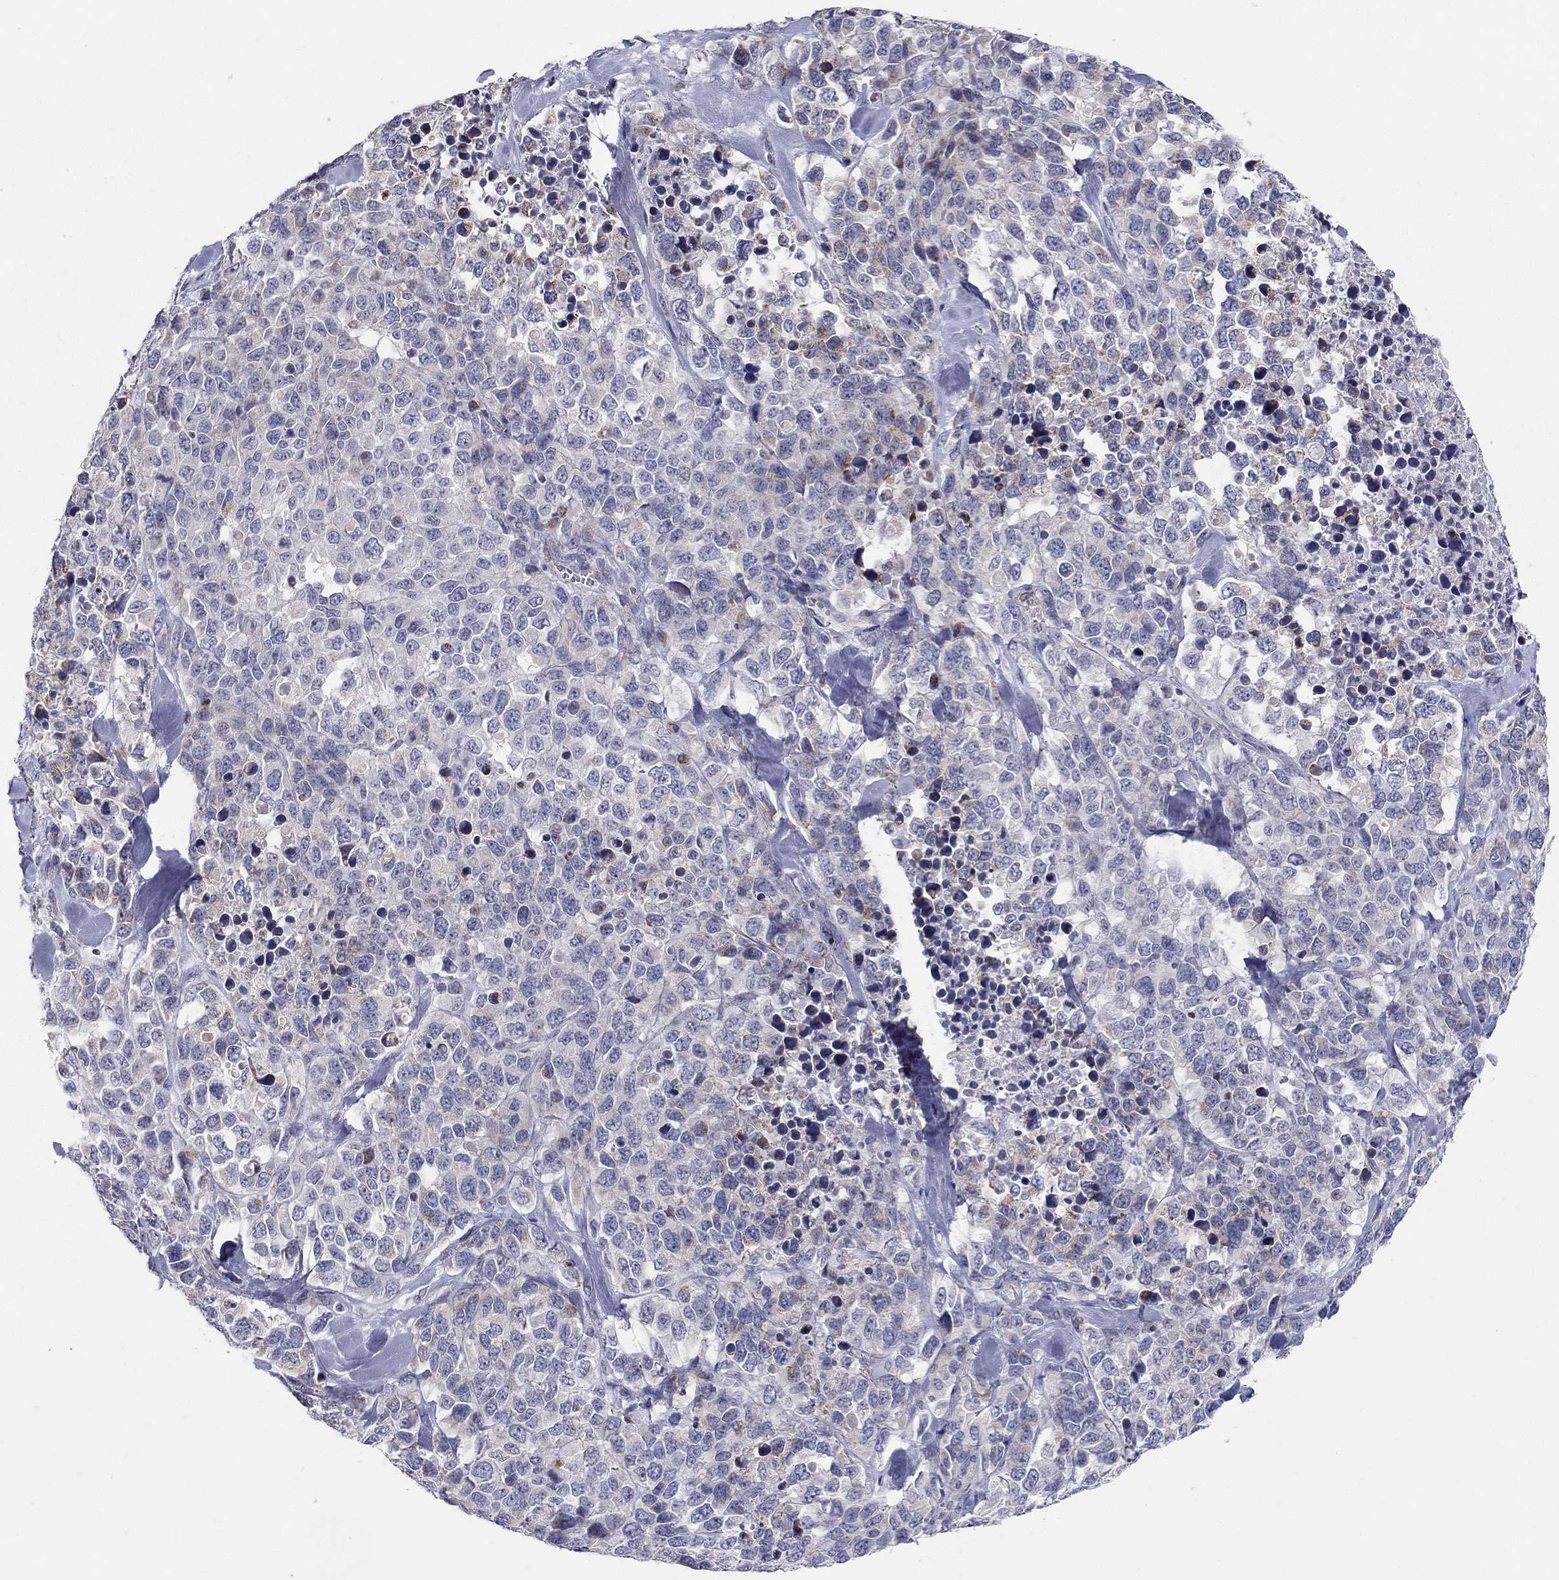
{"staining": {"intensity": "weak", "quantity": "25%-75%", "location": "cytoplasmic/membranous"}, "tissue": "melanoma", "cell_type": "Tumor cells", "image_type": "cancer", "snomed": [{"axis": "morphology", "description": "Malignant melanoma, Metastatic site"}, {"axis": "topography", "description": "Skin"}], "caption": "Immunohistochemical staining of melanoma demonstrates low levels of weak cytoplasmic/membranous protein expression in approximately 25%-75% of tumor cells.", "gene": "HMX2", "patient": {"sex": "male", "age": 84}}